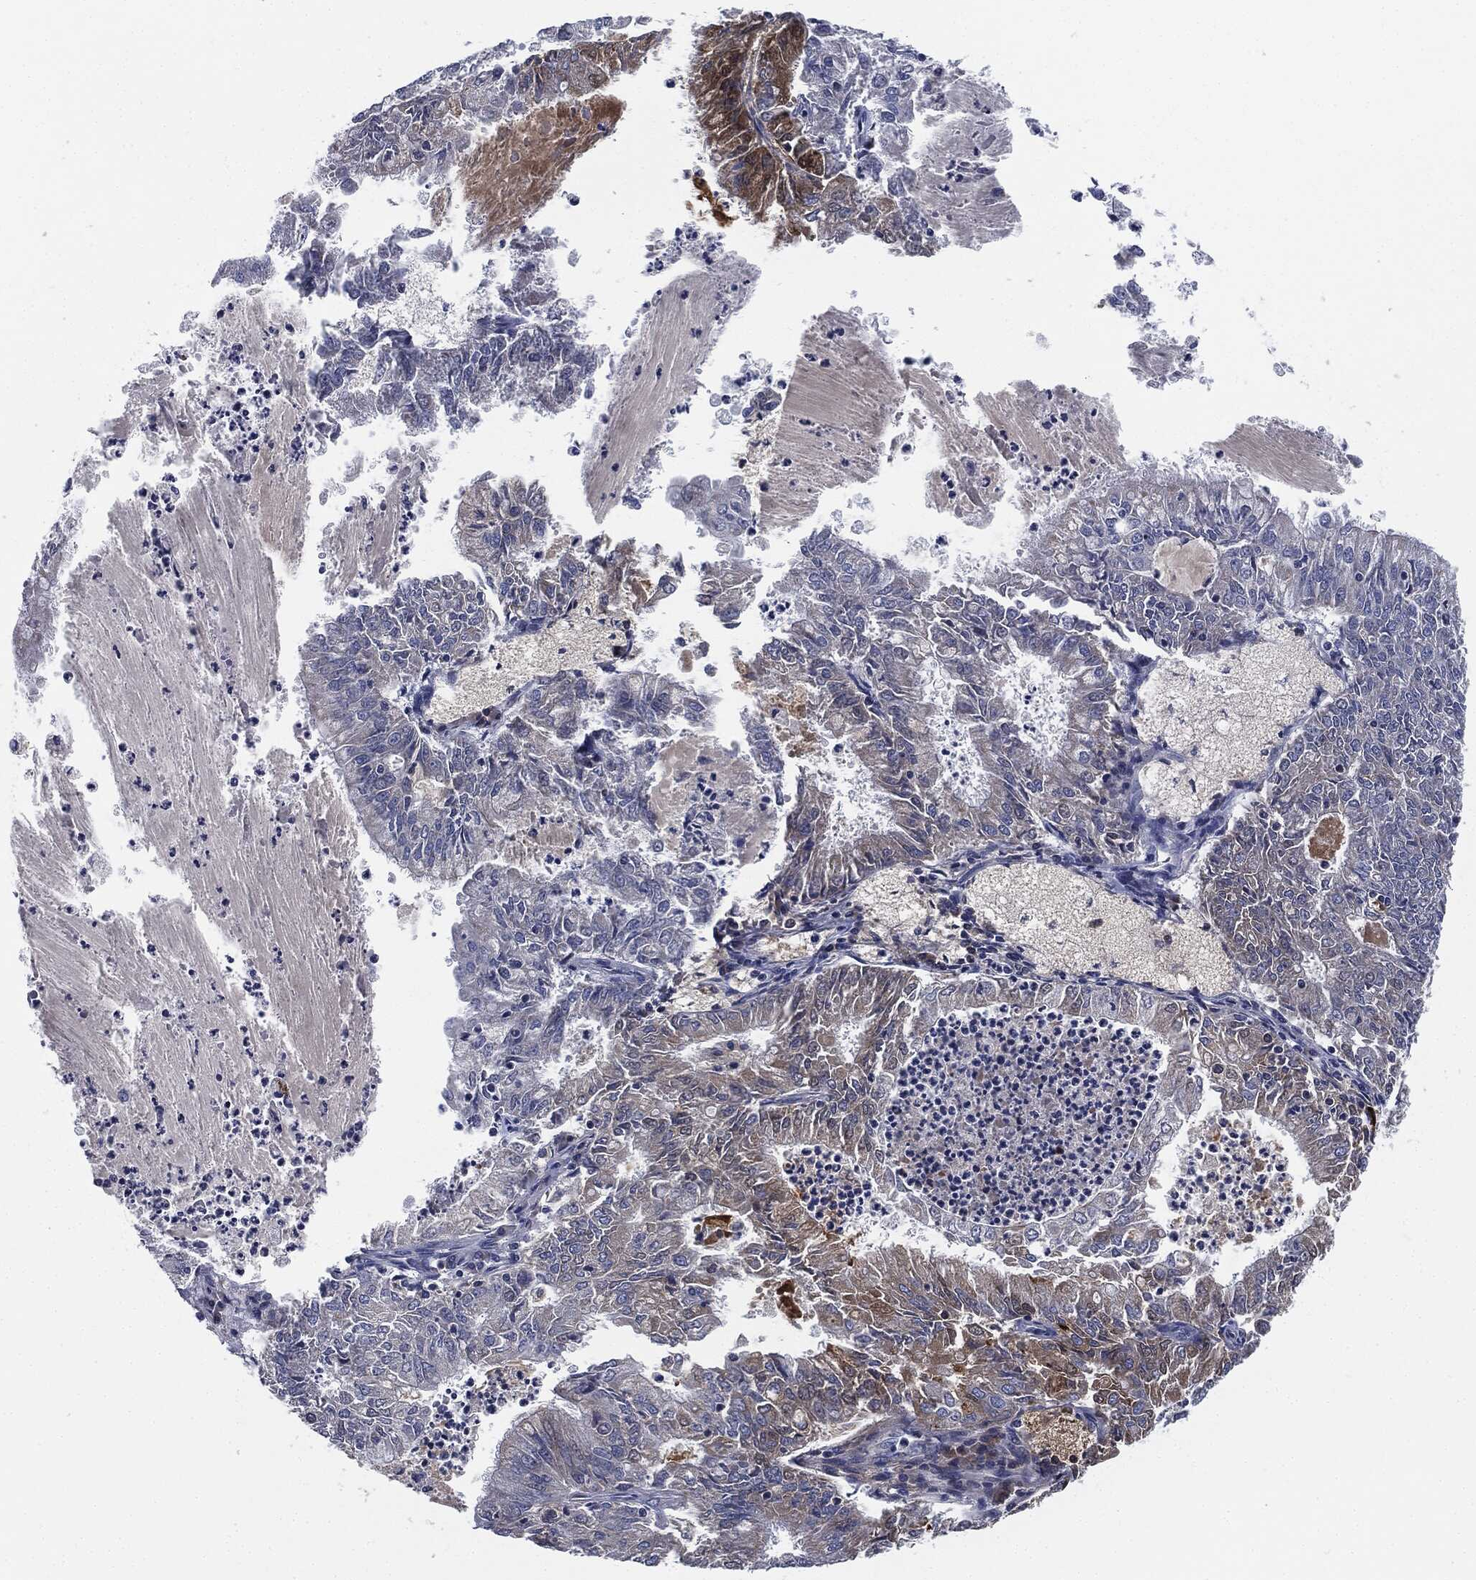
{"staining": {"intensity": "strong", "quantity": "<25%", "location": "cytoplasmic/membranous"}, "tissue": "endometrial cancer", "cell_type": "Tumor cells", "image_type": "cancer", "snomed": [{"axis": "morphology", "description": "Adenocarcinoma, NOS"}, {"axis": "topography", "description": "Endometrium"}], "caption": "Immunohistochemistry staining of endometrial adenocarcinoma, which shows medium levels of strong cytoplasmic/membranous expression in approximately <25% of tumor cells indicating strong cytoplasmic/membranous protein staining. The staining was performed using DAB (brown) for protein detection and nuclei were counterstained in hematoxylin (blue).", "gene": "SIGLEC9", "patient": {"sex": "female", "age": 57}}